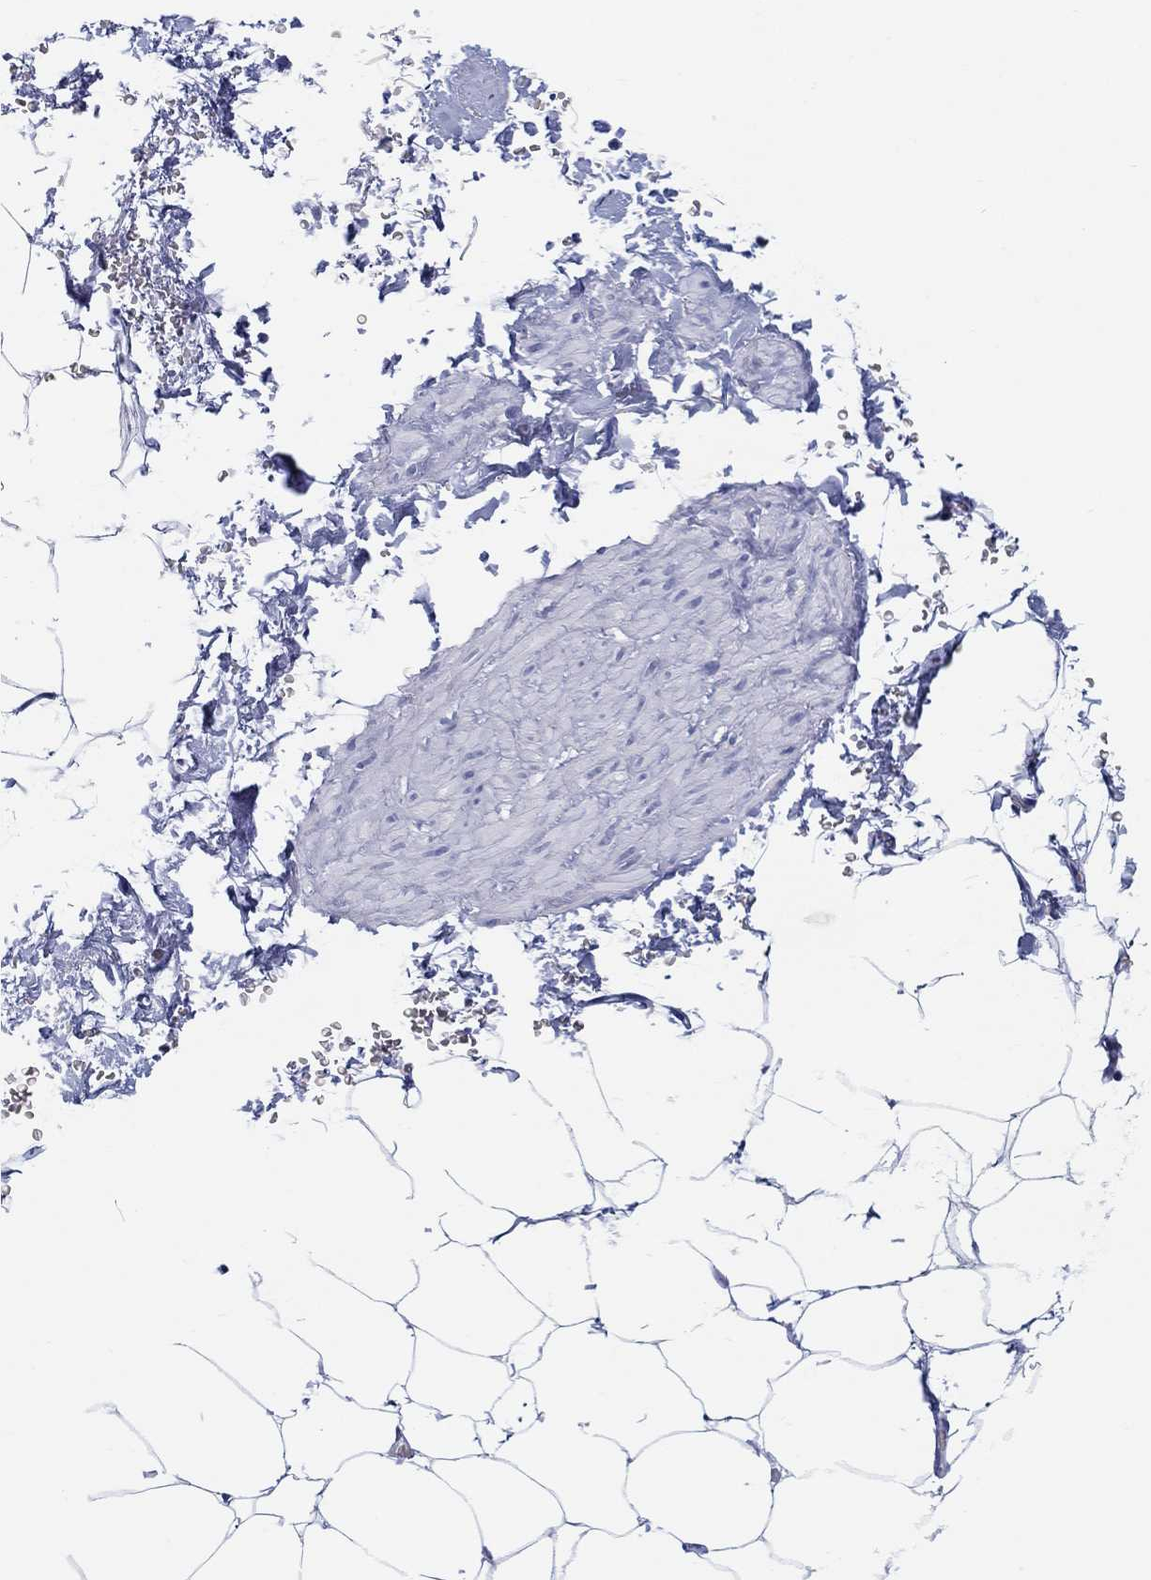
{"staining": {"intensity": "negative", "quantity": "none", "location": "none"}, "tissue": "adipose tissue", "cell_type": "Adipocytes", "image_type": "normal", "snomed": [{"axis": "morphology", "description": "Normal tissue, NOS"}, {"axis": "topography", "description": "Soft tissue"}, {"axis": "topography", "description": "Adipose tissue"}, {"axis": "topography", "description": "Vascular tissue"}, {"axis": "topography", "description": "Peripheral nerve tissue"}], "caption": "Adipose tissue stained for a protein using immunohistochemistry reveals no positivity adipocytes.", "gene": "OTUB2", "patient": {"sex": "male", "age": 68}}